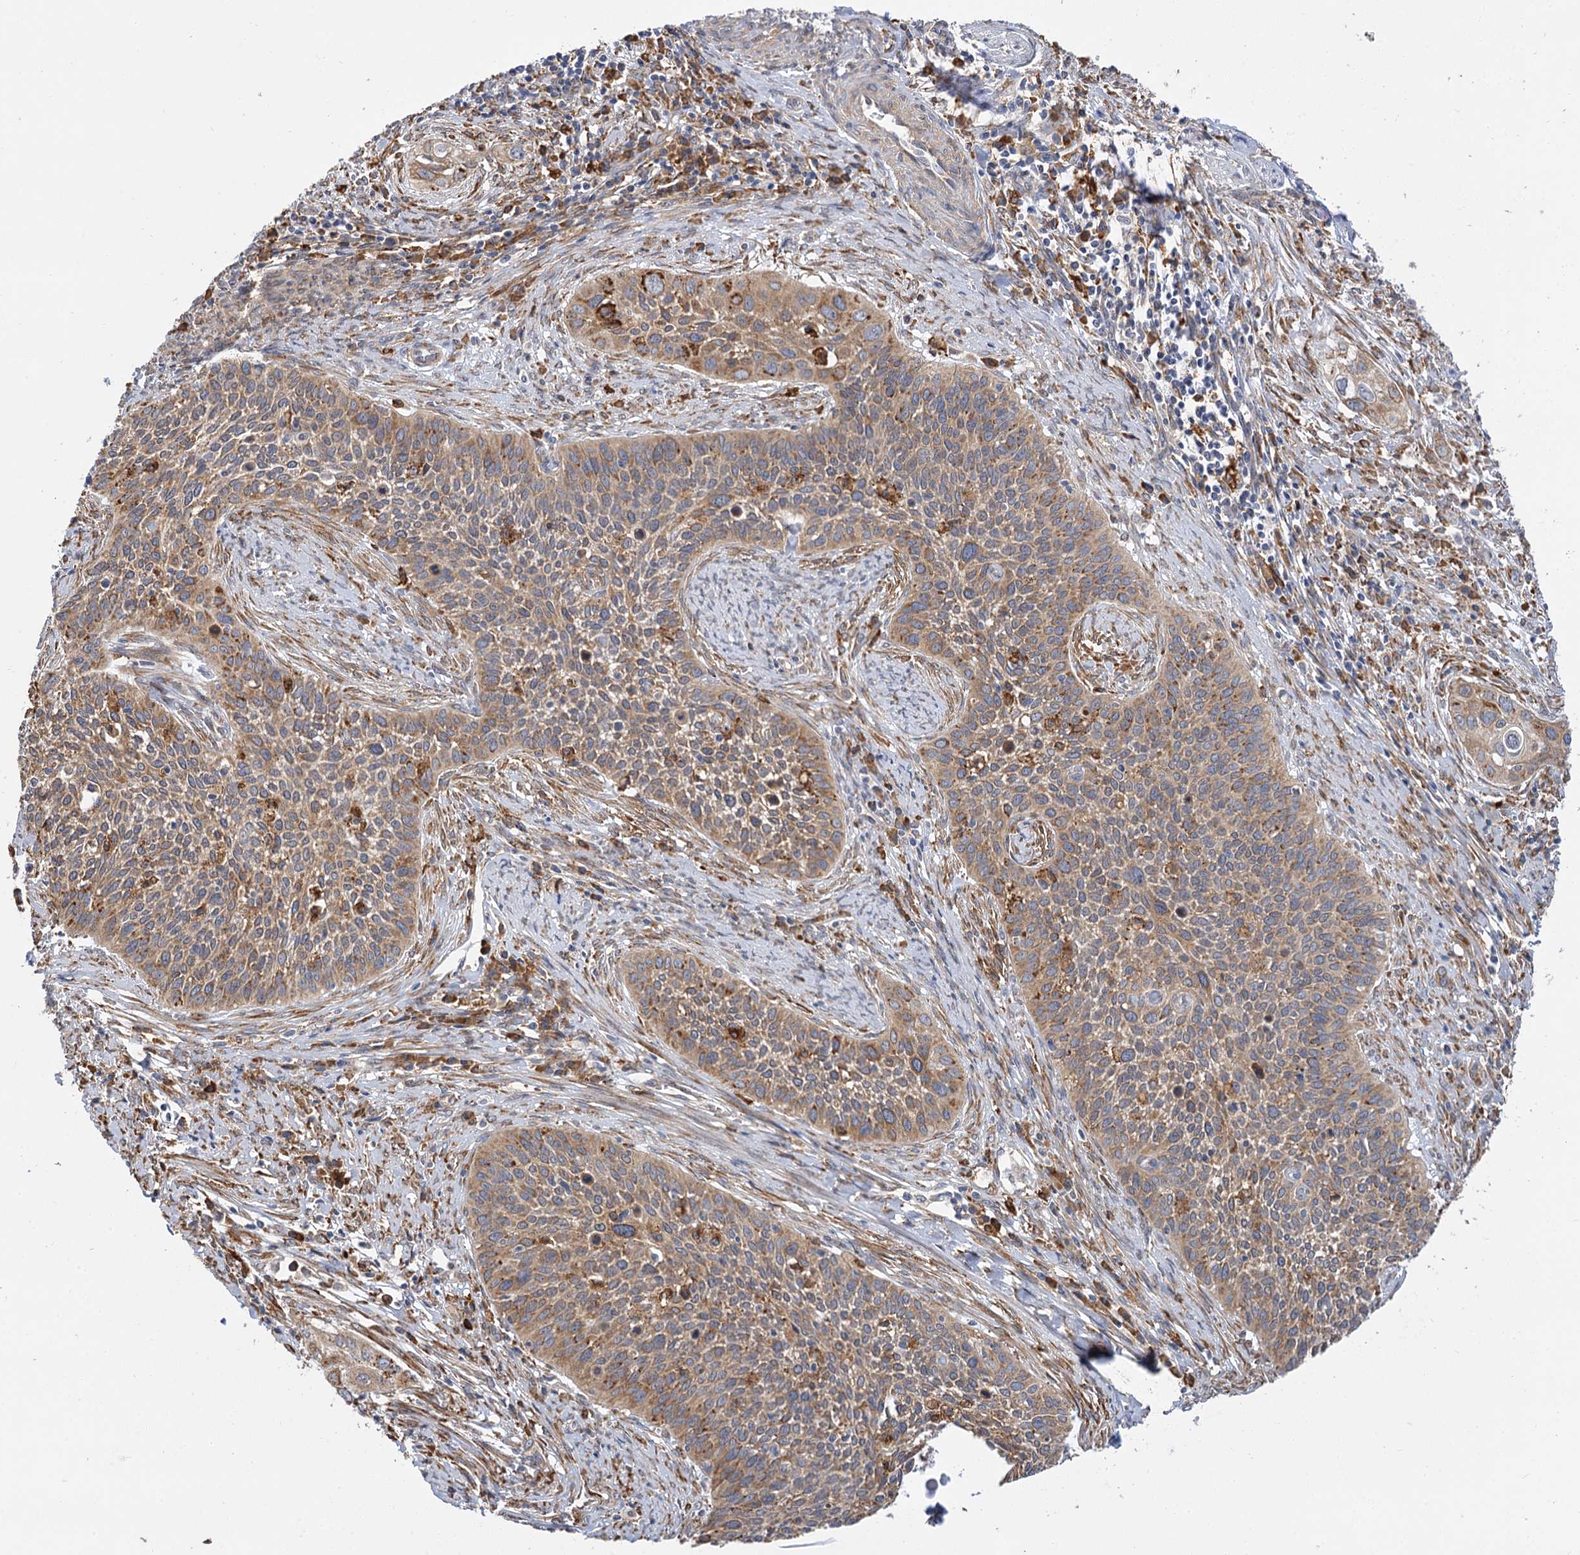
{"staining": {"intensity": "moderate", "quantity": ">75%", "location": "cytoplasmic/membranous"}, "tissue": "cervical cancer", "cell_type": "Tumor cells", "image_type": "cancer", "snomed": [{"axis": "morphology", "description": "Squamous cell carcinoma, NOS"}, {"axis": "topography", "description": "Cervix"}], "caption": "Immunohistochemistry (IHC) image of human squamous cell carcinoma (cervical) stained for a protein (brown), which displays medium levels of moderate cytoplasmic/membranous expression in approximately >75% of tumor cells.", "gene": "PPIP5K2", "patient": {"sex": "female", "age": 34}}